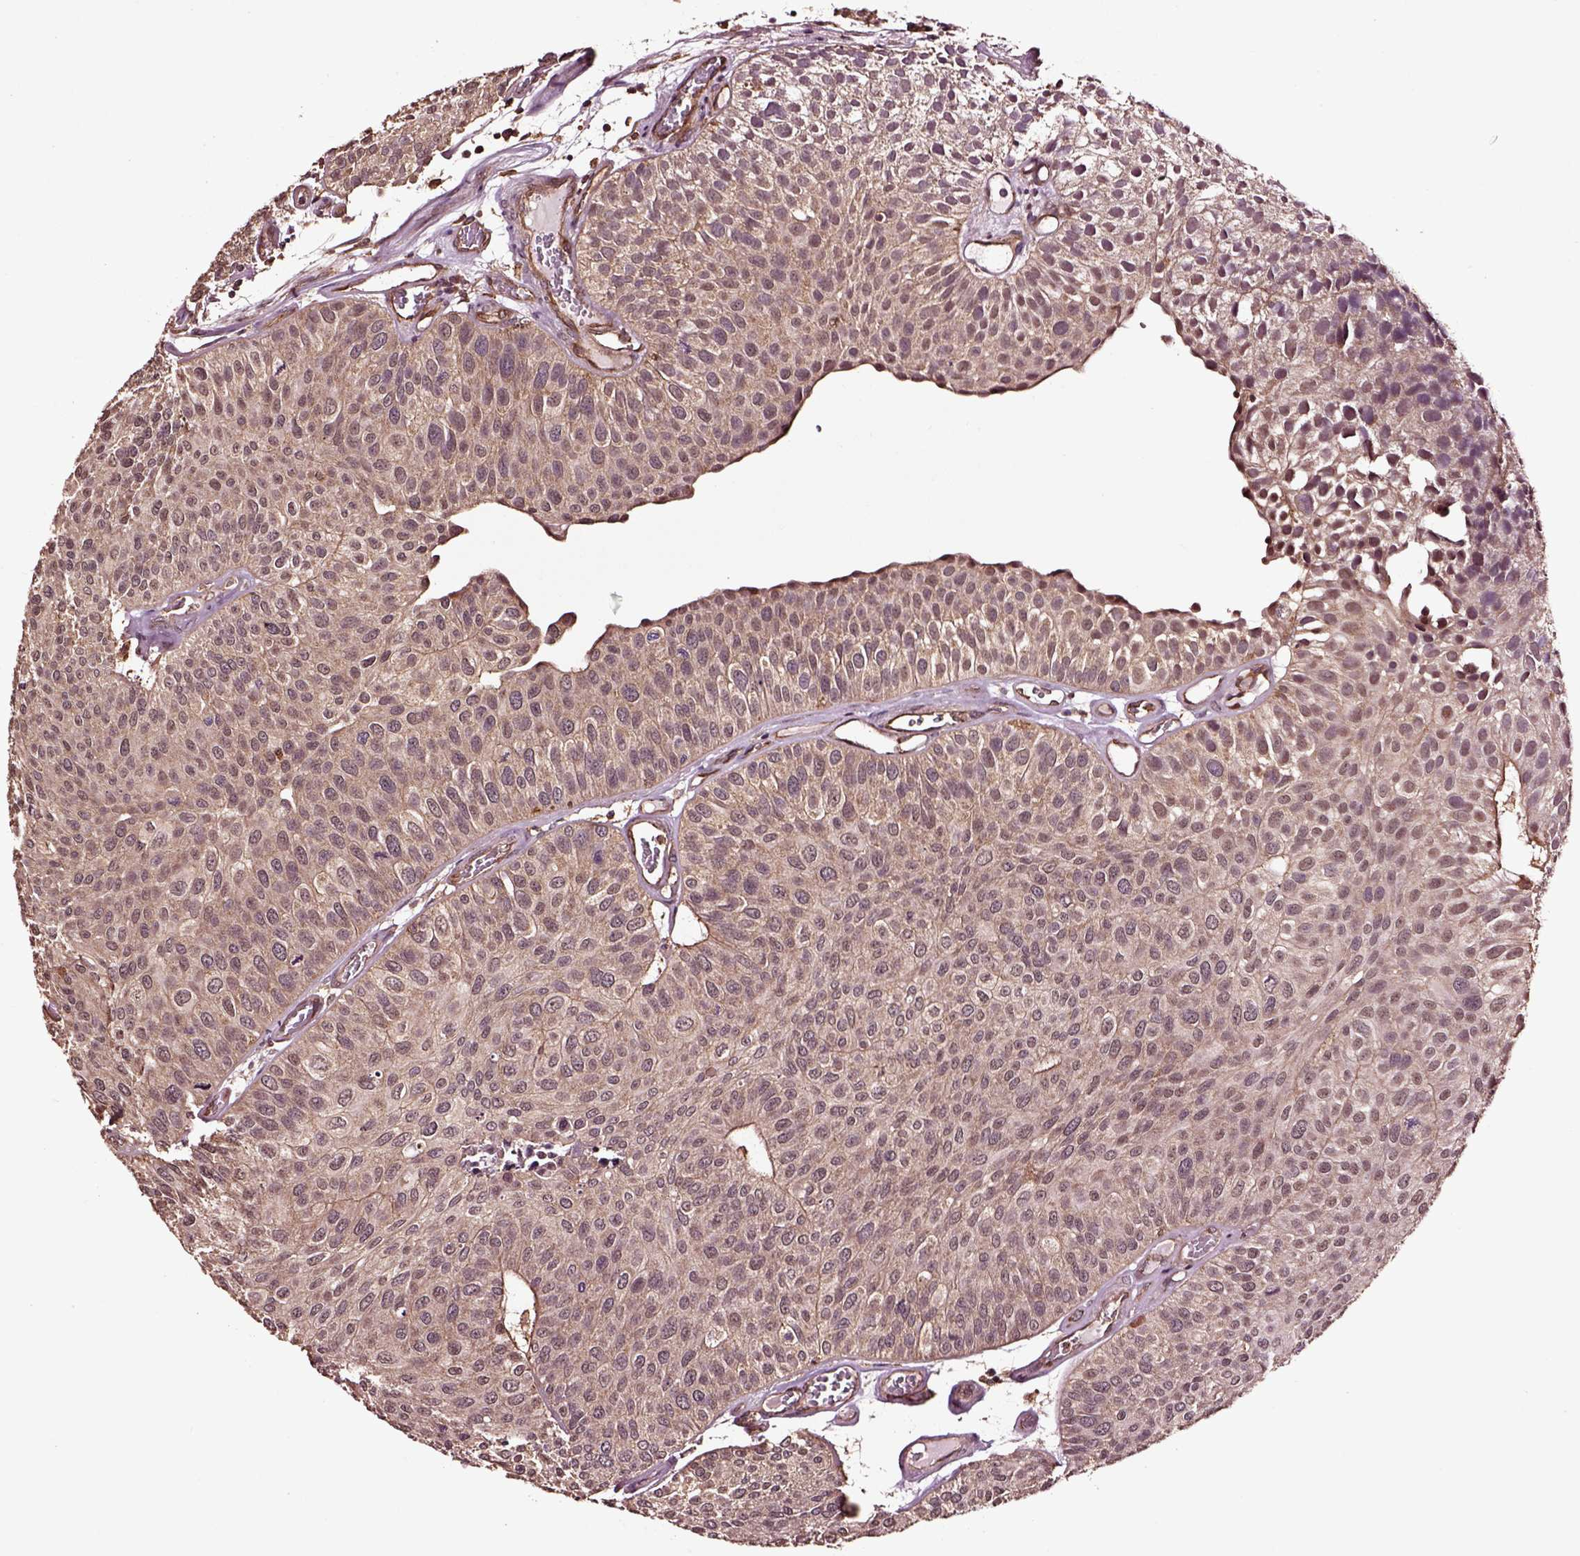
{"staining": {"intensity": "weak", "quantity": ">75%", "location": "cytoplasmic/membranous"}, "tissue": "urothelial cancer", "cell_type": "Tumor cells", "image_type": "cancer", "snomed": [{"axis": "morphology", "description": "Urothelial carcinoma, Low grade"}, {"axis": "topography", "description": "Urinary bladder"}], "caption": "This photomicrograph displays IHC staining of low-grade urothelial carcinoma, with low weak cytoplasmic/membranous positivity in approximately >75% of tumor cells.", "gene": "RASSF5", "patient": {"sex": "female", "age": 87}}